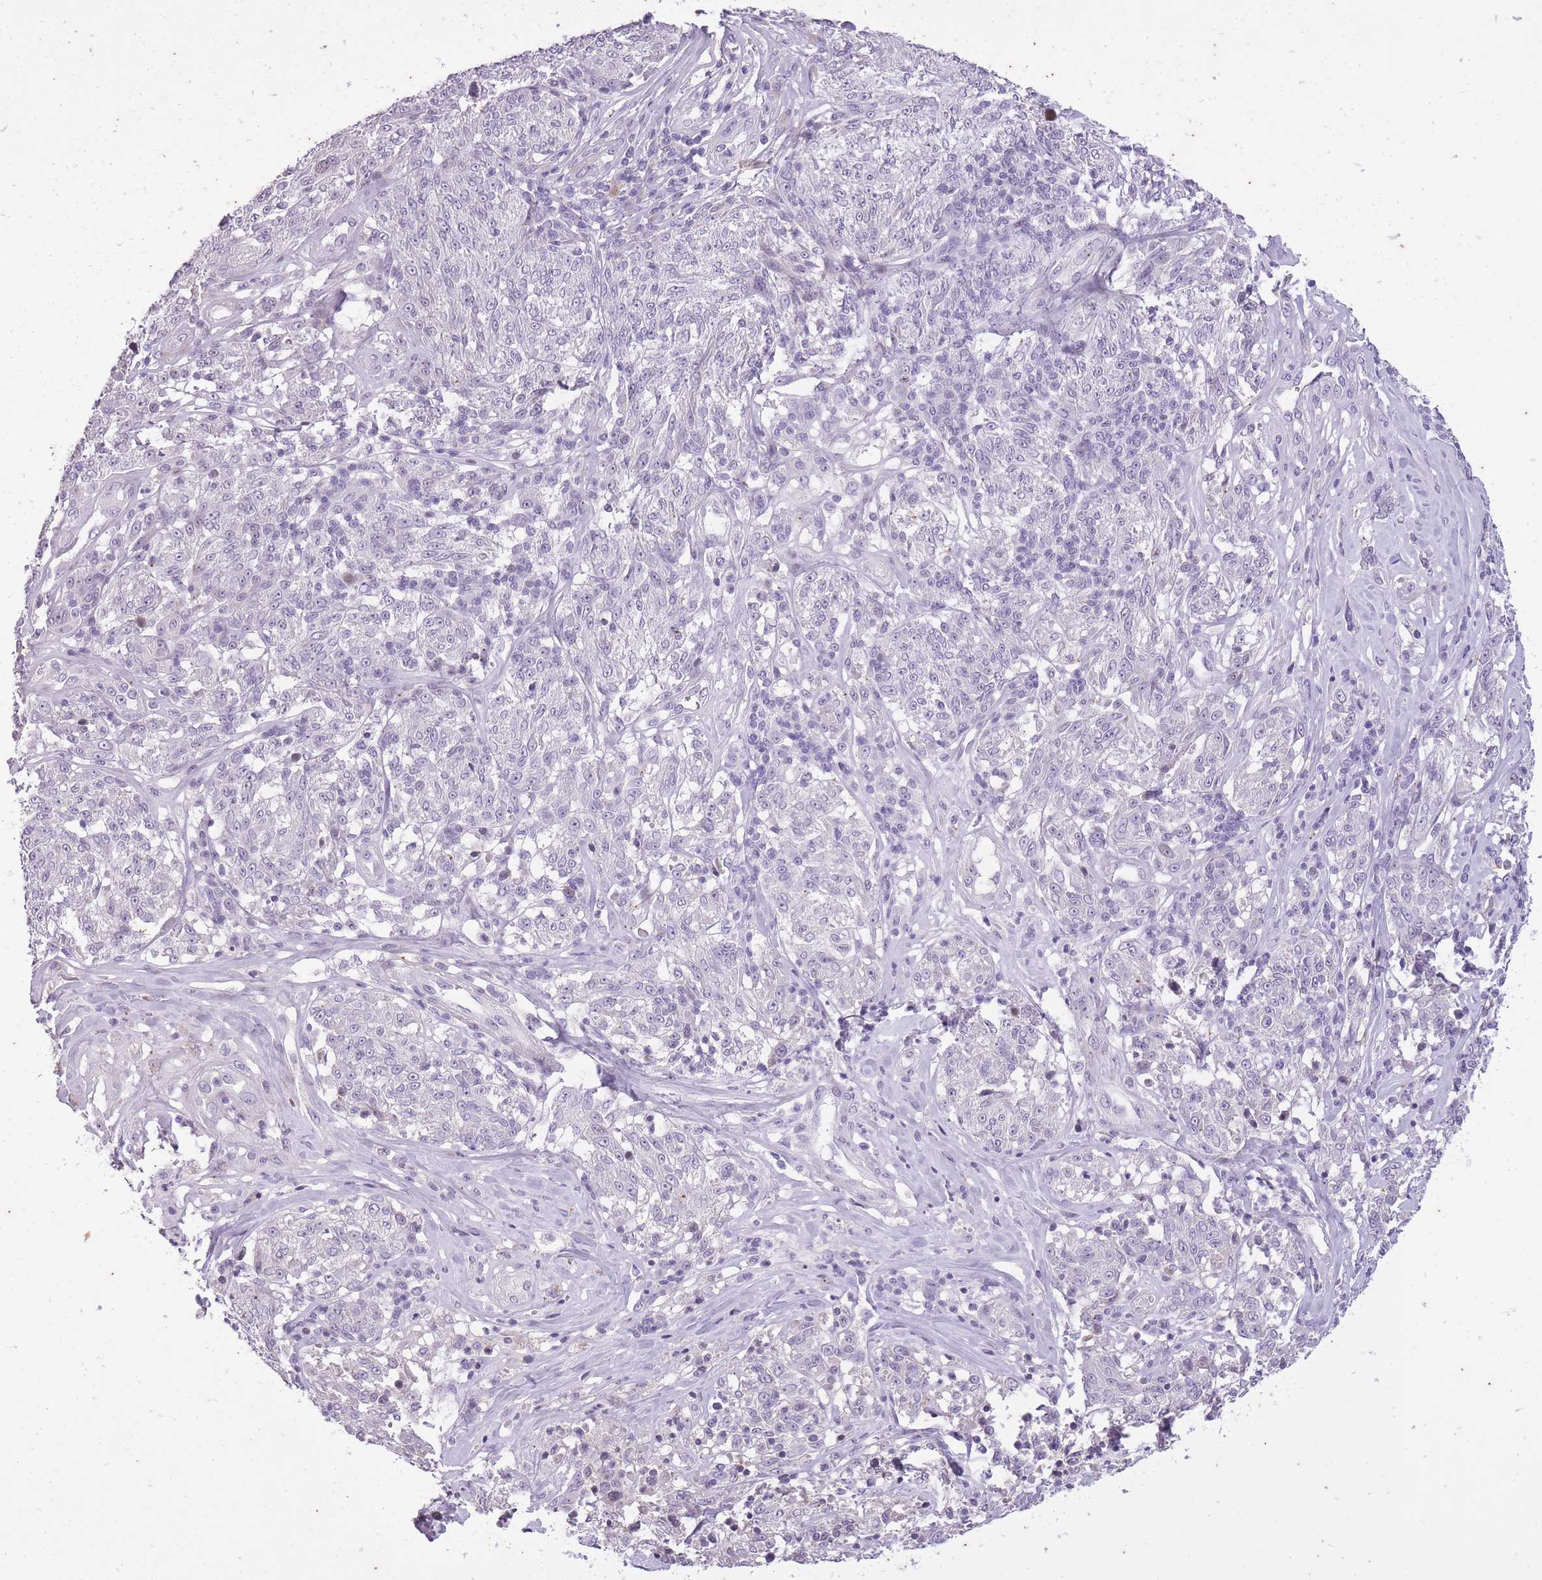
{"staining": {"intensity": "negative", "quantity": "none", "location": "none"}, "tissue": "melanoma", "cell_type": "Tumor cells", "image_type": "cancer", "snomed": [{"axis": "morphology", "description": "Malignant melanoma, NOS"}, {"axis": "topography", "description": "Skin"}], "caption": "Human melanoma stained for a protein using immunohistochemistry displays no expression in tumor cells.", "gene": "CNTNAP3", "patient": {"sex": "female", "age": 63}}